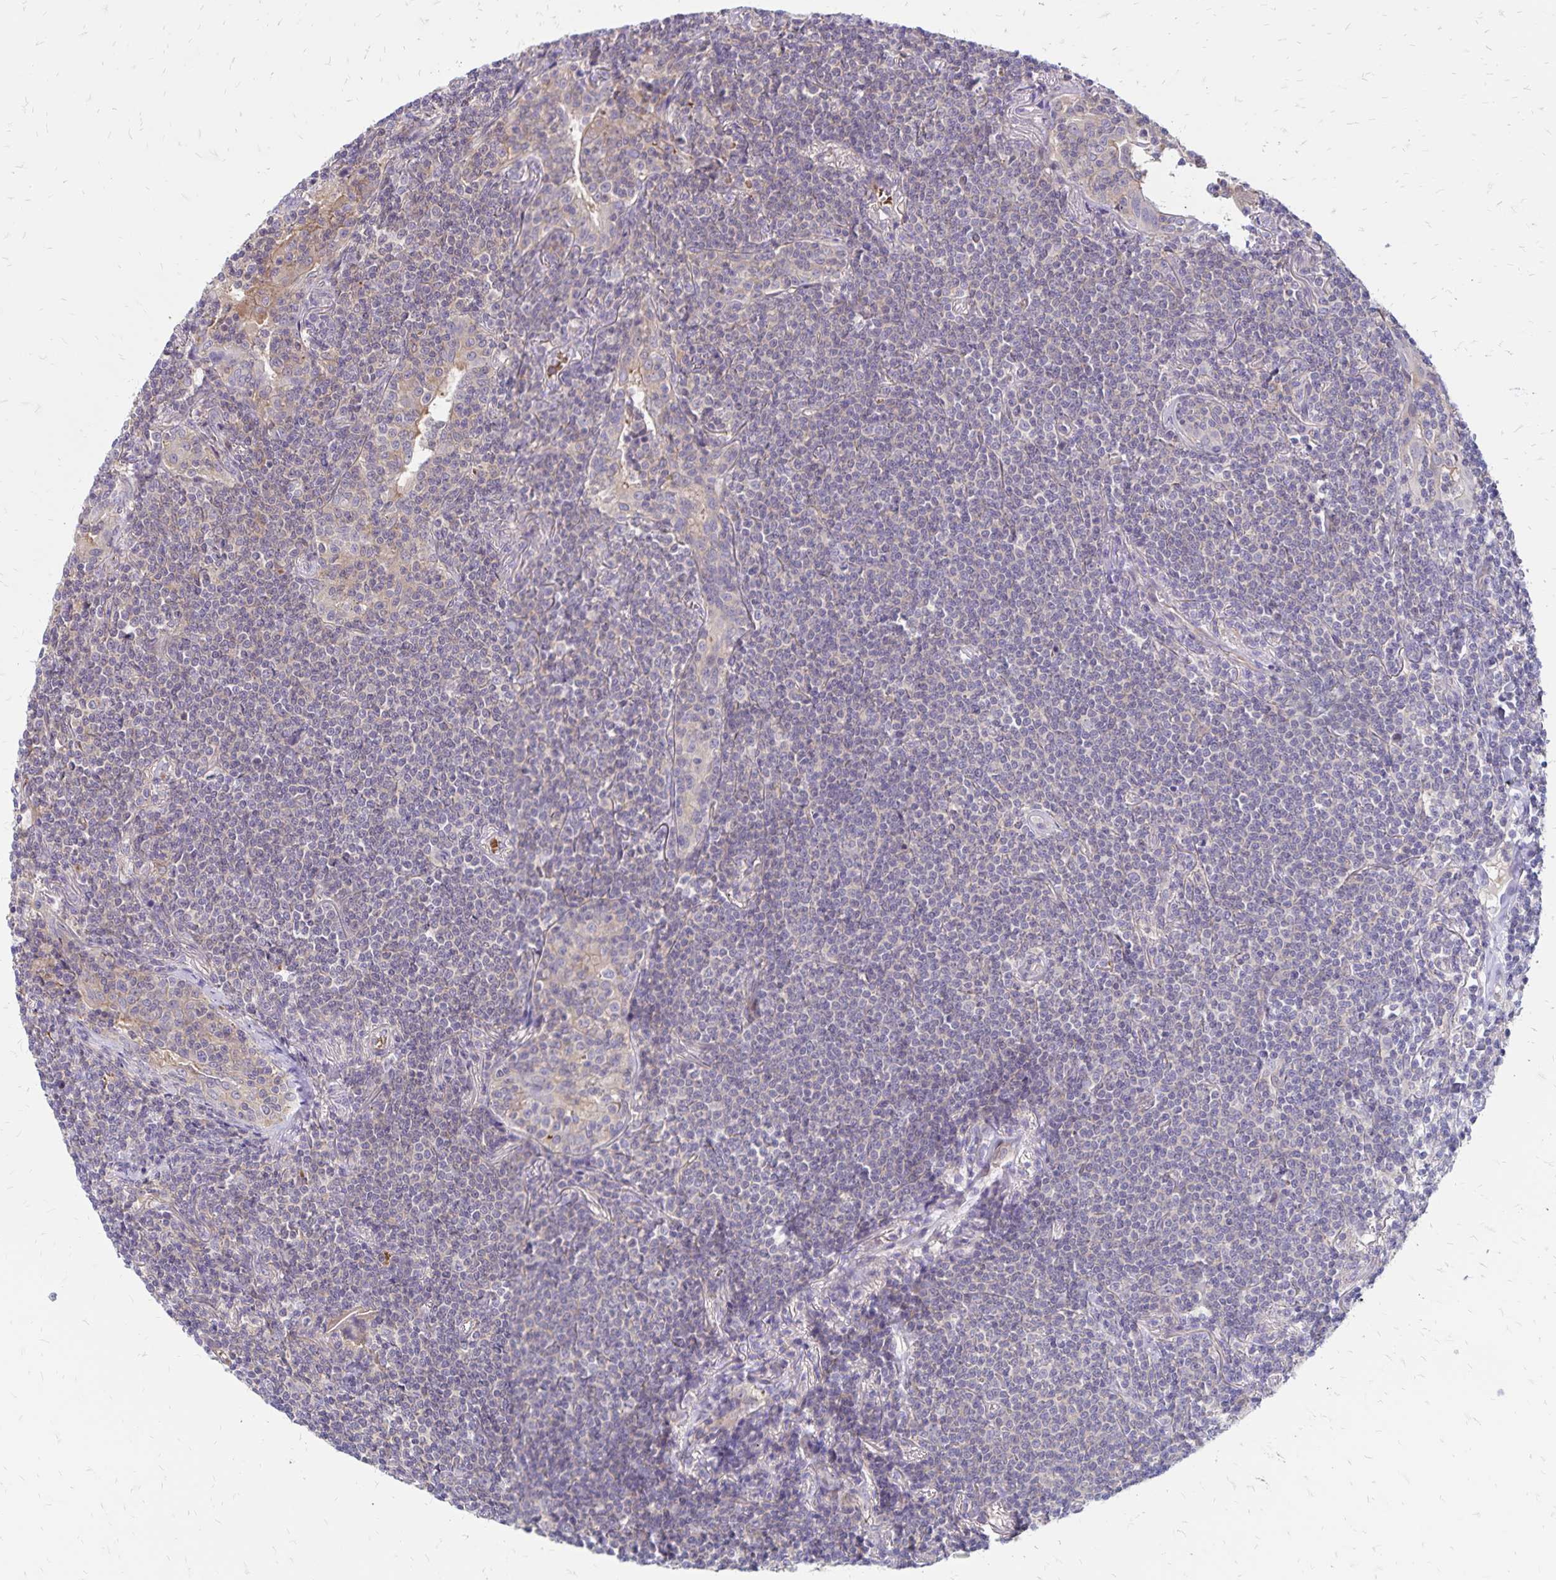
{"staining": {"intensity": "negative", "quantity": "none", "location": "none"}, "tissue": "lymphoma", "cell_type": "Tumor cells", "image_type": "cancer", "snomed": [{"axis": "morphology", "description": "Malignant lymphoma, non-Hodgkin's type, Low grade"}, {"axis": "topography", "description": "Lung"}], "caption": "IHC of lymphoma shows no positivity in tumor cells.", "gene": "FSD1", "patient": {"sex": "female", "age": 71}}